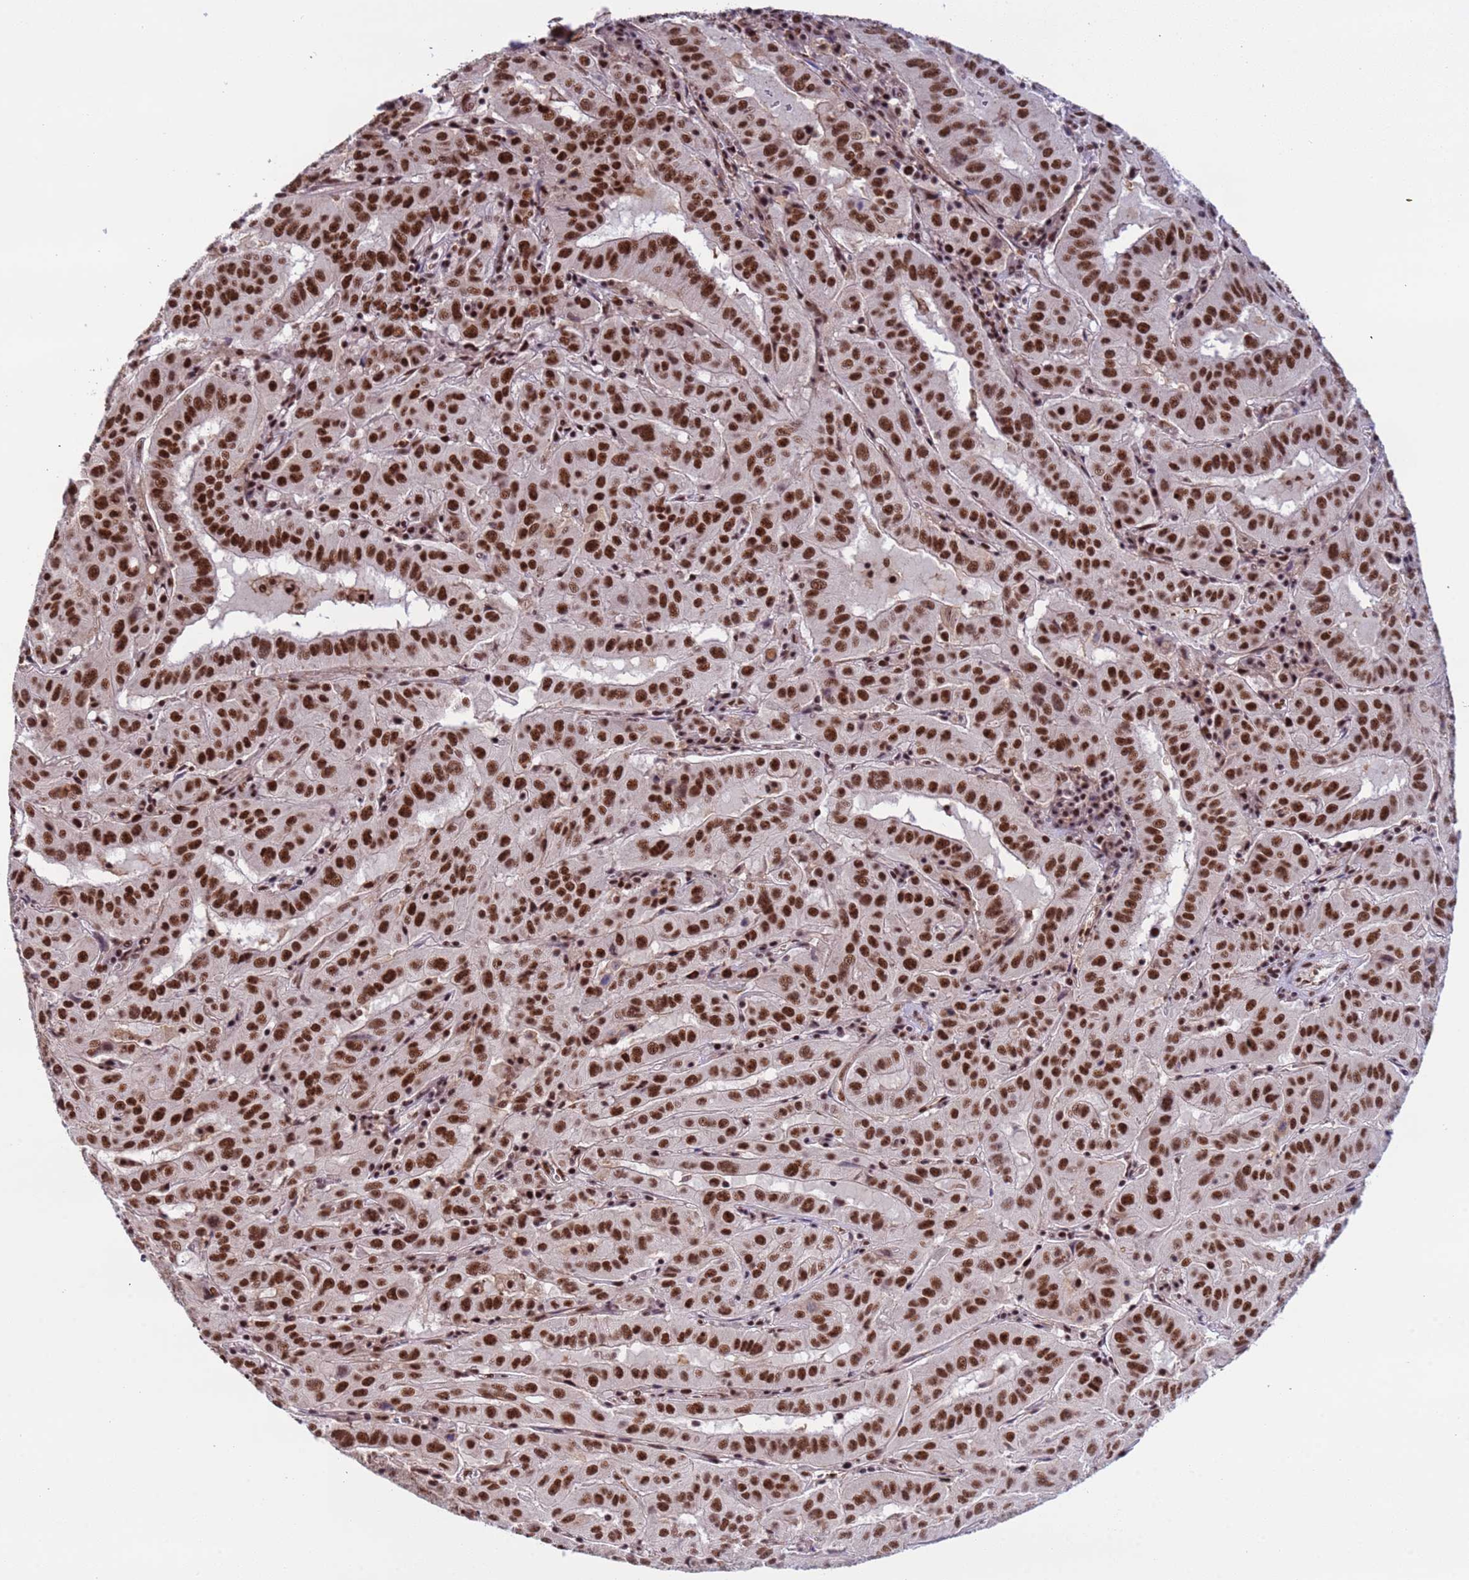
{"staining": {"intensity": "strong", "quantity": ">75%", "location": "nuclear"}, "tissue": "pancreatic cancer", "cell_type": "Tumor cells", "image_type": "cancer", "snomed": [{"axis": "morphology", "description": "Adenocarcinoma, NOS"}, {"axis": "topography", "description": "Pancreas"}], "caption": "Strong nuclear expression is identified in approximately >75% of tumor cells in pancreatic cancer. (Brightfield microscopy of DAB IHC at high magnification).", "gene": "SRRT", "patient": {"sex": "male", "age": 63}}